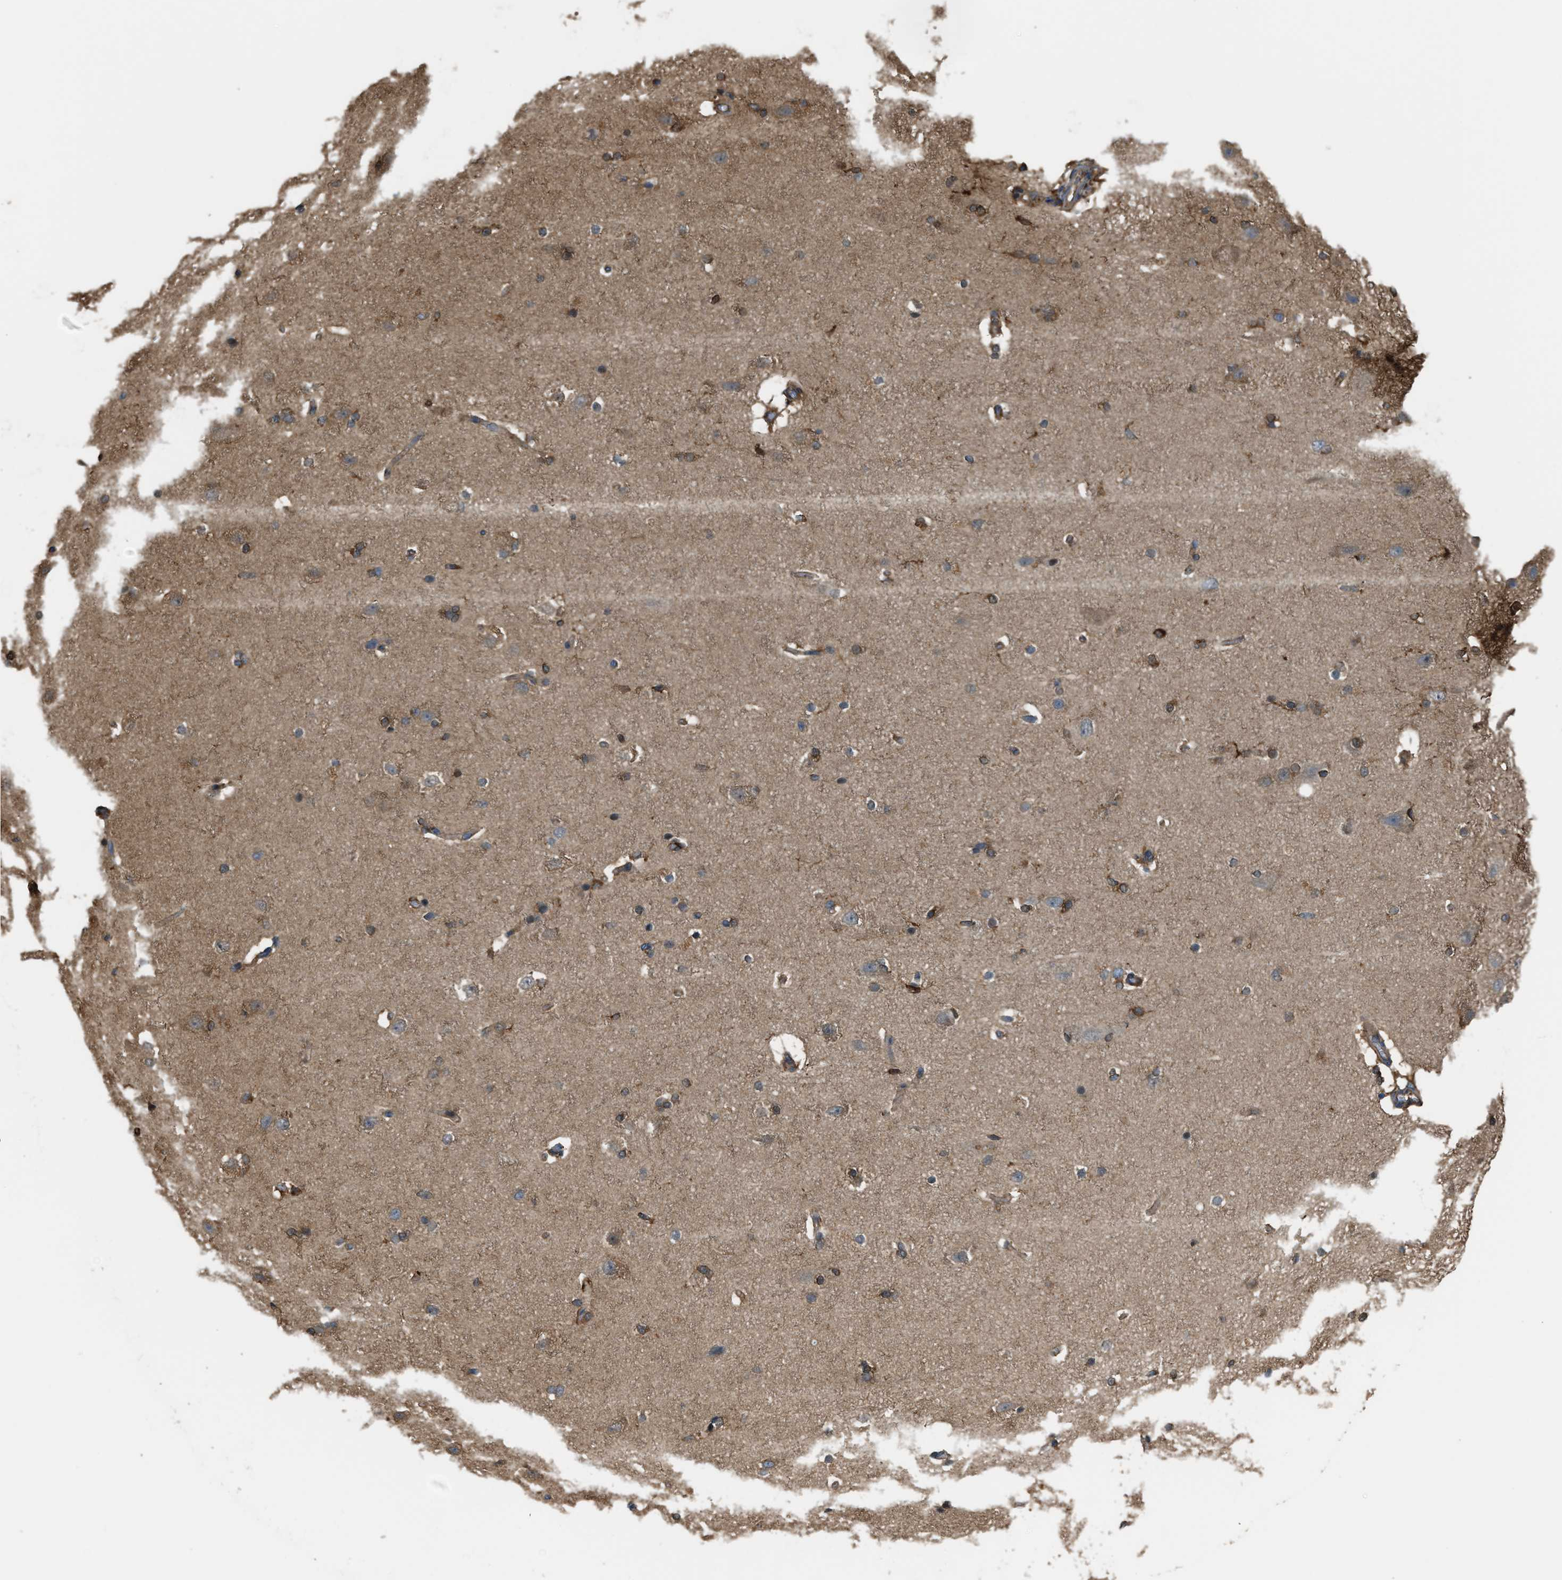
{"staining": {"intensity": "moderate", "quantity": ">75%", "location": "cytoplasmic/membranous"}, "tissue": "cerebral cortex", "cell_type": "Endothelial cells", "image_type": "normal", "snomed": [{"axis": "morphology", "description": "Normal tissue, NOS"}, {"axis": "topography", "description": "Cerebral cortex"}, {"axis": "topography", "description": "Hippocampus"}], "caption": "DAB (3,3'-diaminobenzidine) immunohistochemical staining of benign human cerebral cortex demonstrates moderate cytoplasmic/membranous protein staining in about >75% of endothelial cells.", "gene": "ATIC", "patient": {"sex": "female", "age": 19}}